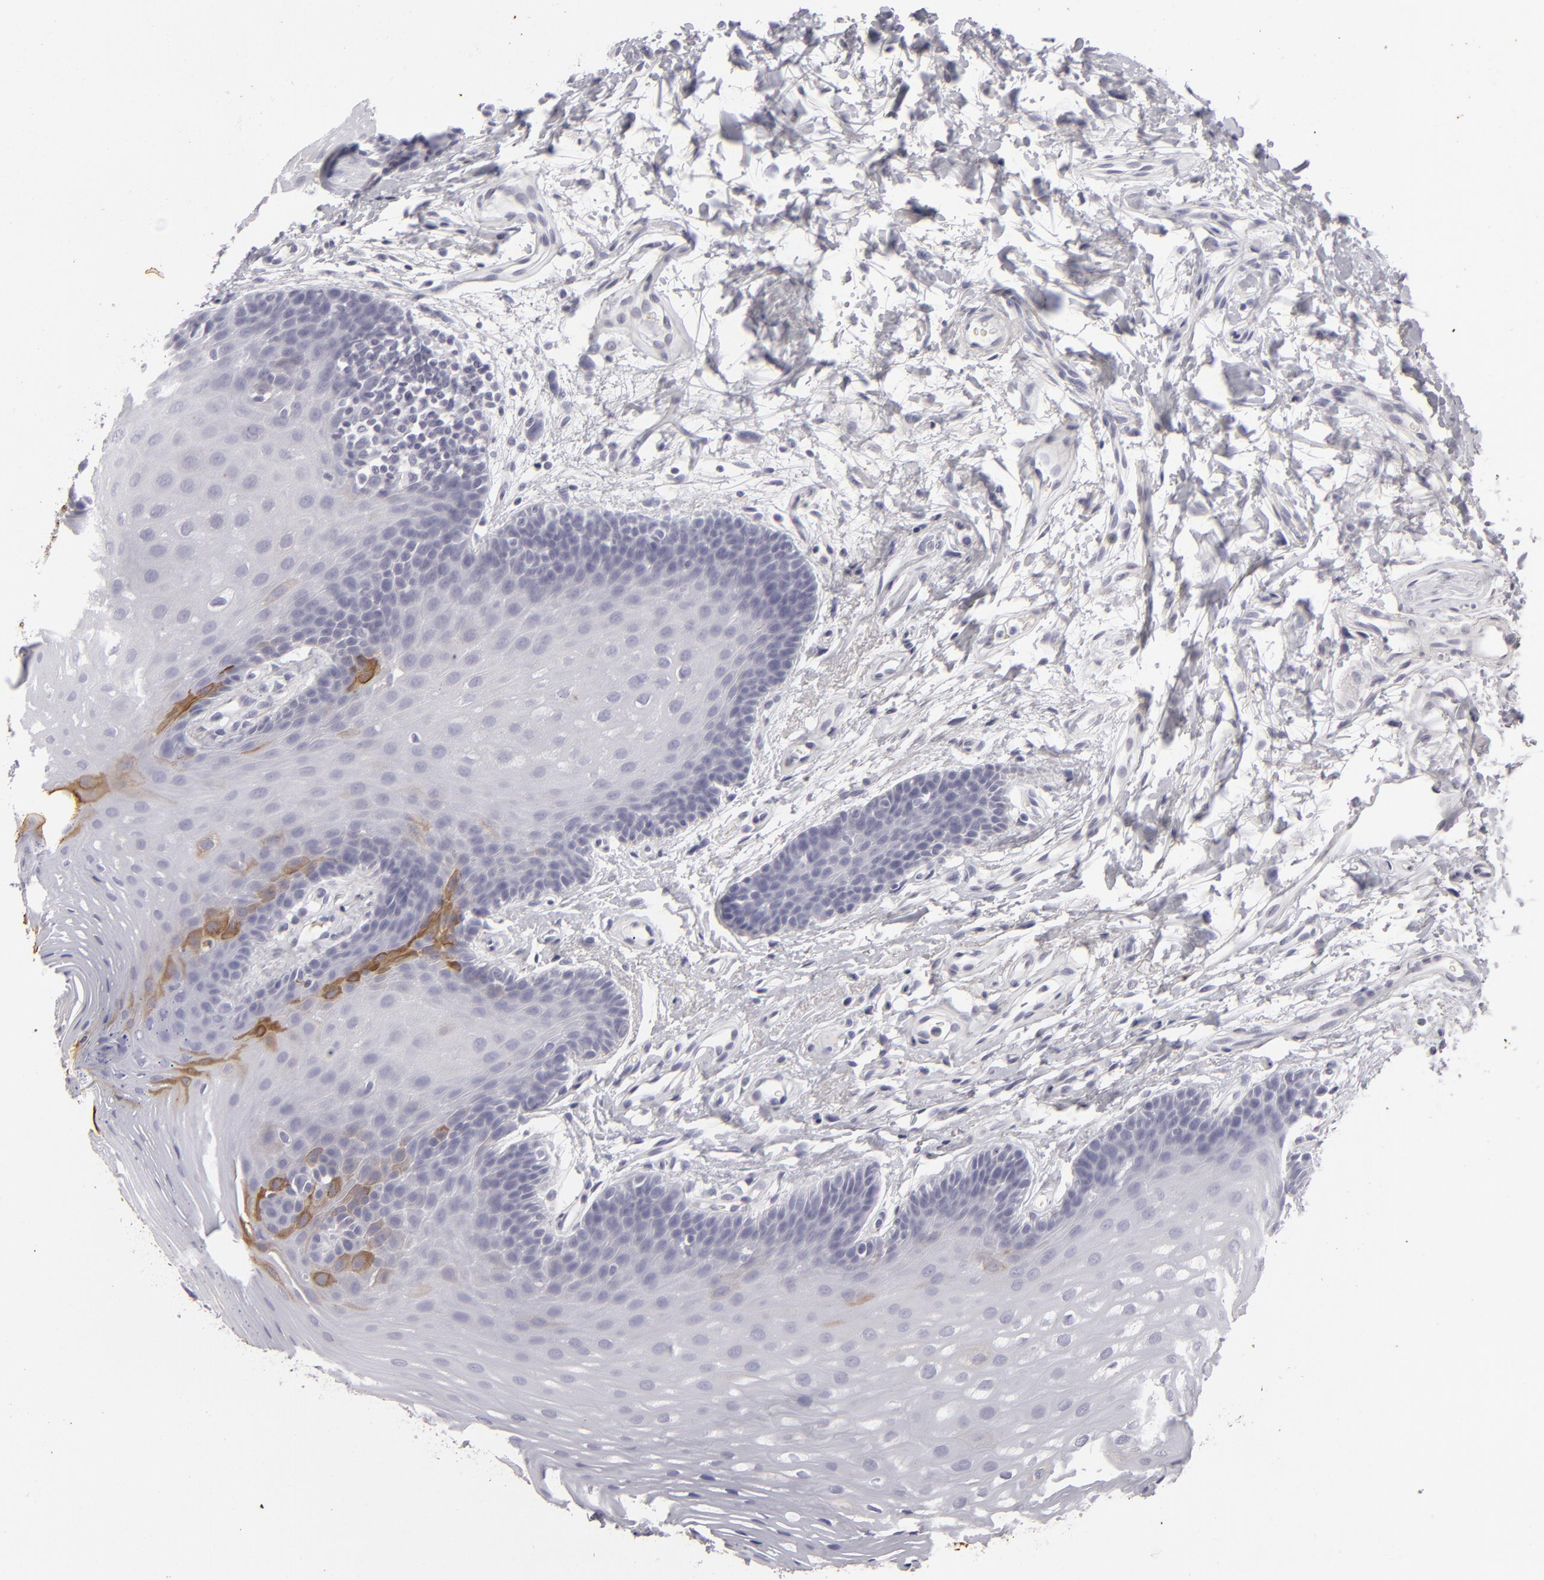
{"staining": {"intensity": "moderate", "quantity": "25%-75%", "location": "cytoplasmic/membranous"}, "tissue": "oral mucosa", "cell_type": "Squamous epithelial cells", "image_type": "normal", "snomed": [{"axis": "morphology", "description": "Normal tissue, NOS"}, {"axis": "topography", "description": "Oral tissue"}], "caption": "Immunohistochemistry (IHC) staining of benign oral mucosa, which displays medium levels of moderate cytoplasmic/membranous staining in approximately 25%-75% of squamous epithelial cells indicating moderate cytoplasmic/membranous protein staining. The staining was performed using DAB (brown) for protein detection and nuclei were counterstained in hematoxylin (blue).", "gene": "KRT1", "patient": {"sex": "male", "age": 62}}